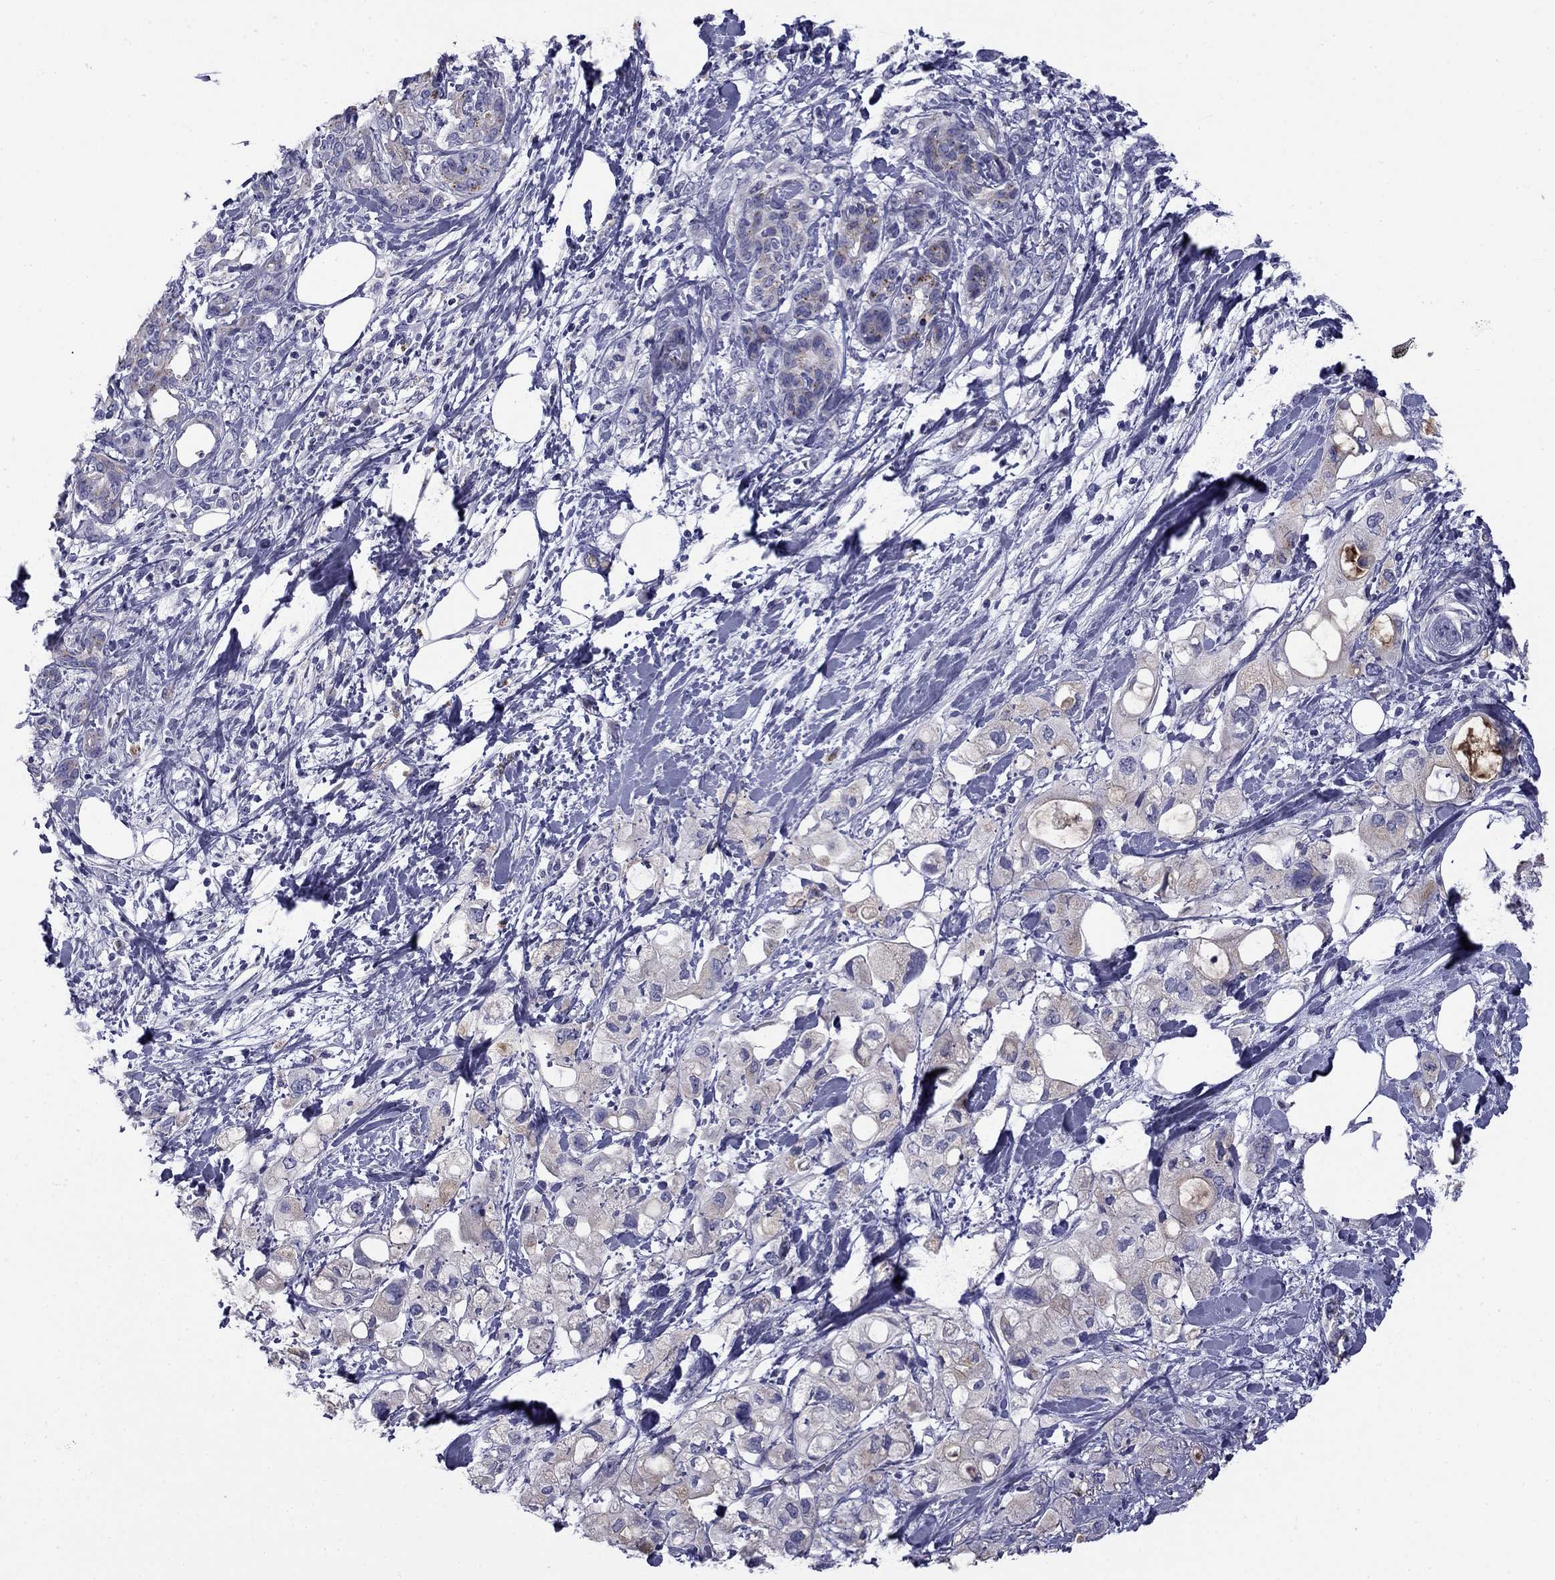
{"staining": {"intensity": "weak", "quantity": "<25%", "location": "cytoplasmic/membranous"}, "tissue": "pancreatic cancer", "cell_type": "Tumor cells", "image_type": "cancer", "snomed": [{"axis": "morphology", "description": "Adenocarcinoma, NOS"}, {"axis": "topography", "description": "Pancreas"}], "caption": "A micrograph of pancreatic cancer (adenocarcinoma) stained for a protein displays no brown staining in tumor cells.", "gene": "CLPSL2", "patient": {"sex": "female", "age": 56}}